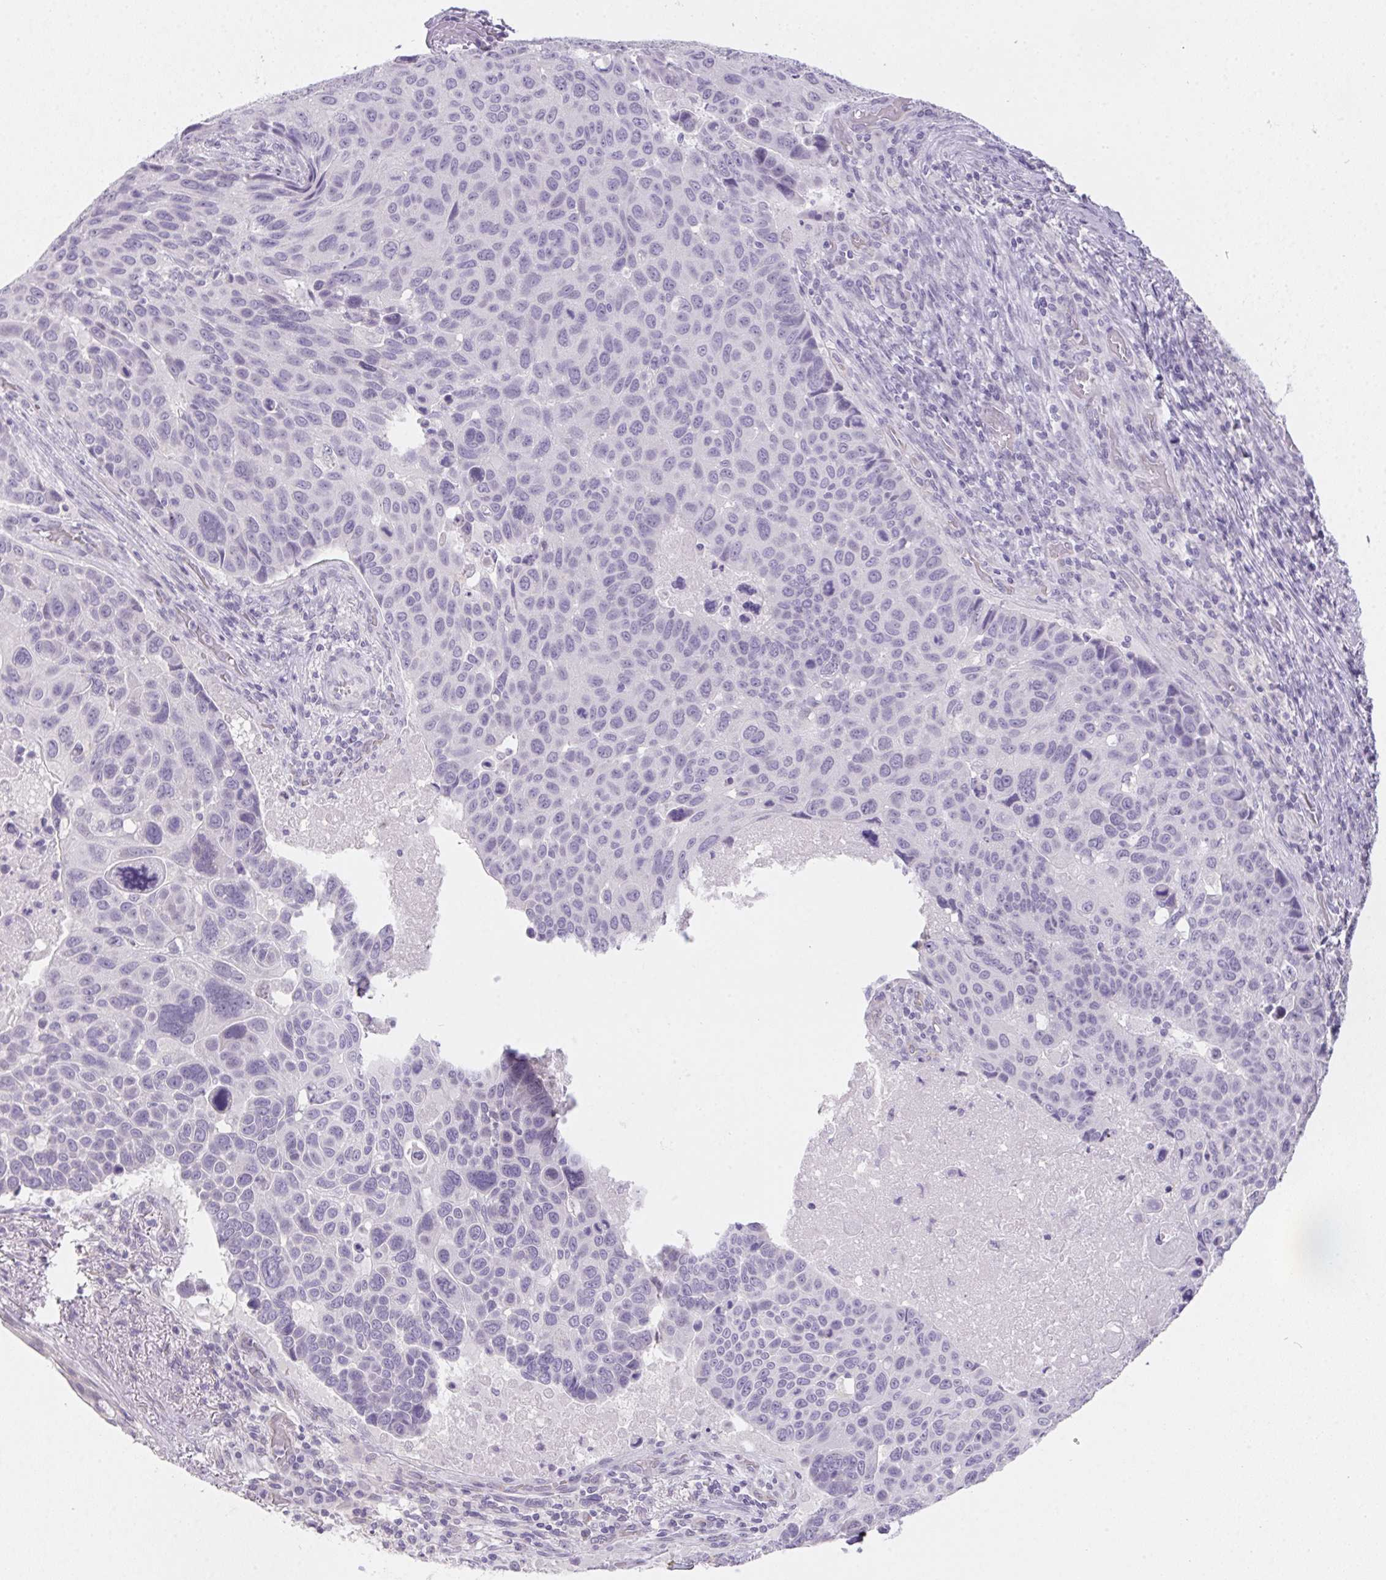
{"staining": {"intensity": "negative", "quantity": "none", "location": "none"}, "tissue": "lung cancer", "cell_type": "Tumor cells", "image_type": "cancer", "snomed": [{"axis": "morphology", "description": "Squamous cell carcinoma, NOS"}, {"axis": "topography", "description": "Lung"}], "caption": "This photomicrograph is of lung squamous cell carcinoma stained with IHC to label a protein in brown with the nuclei are counter-stained blue. There is no expression in tumor cells.", "gene": "MORC1", "patient": {"sex": "male", "age": 68}}